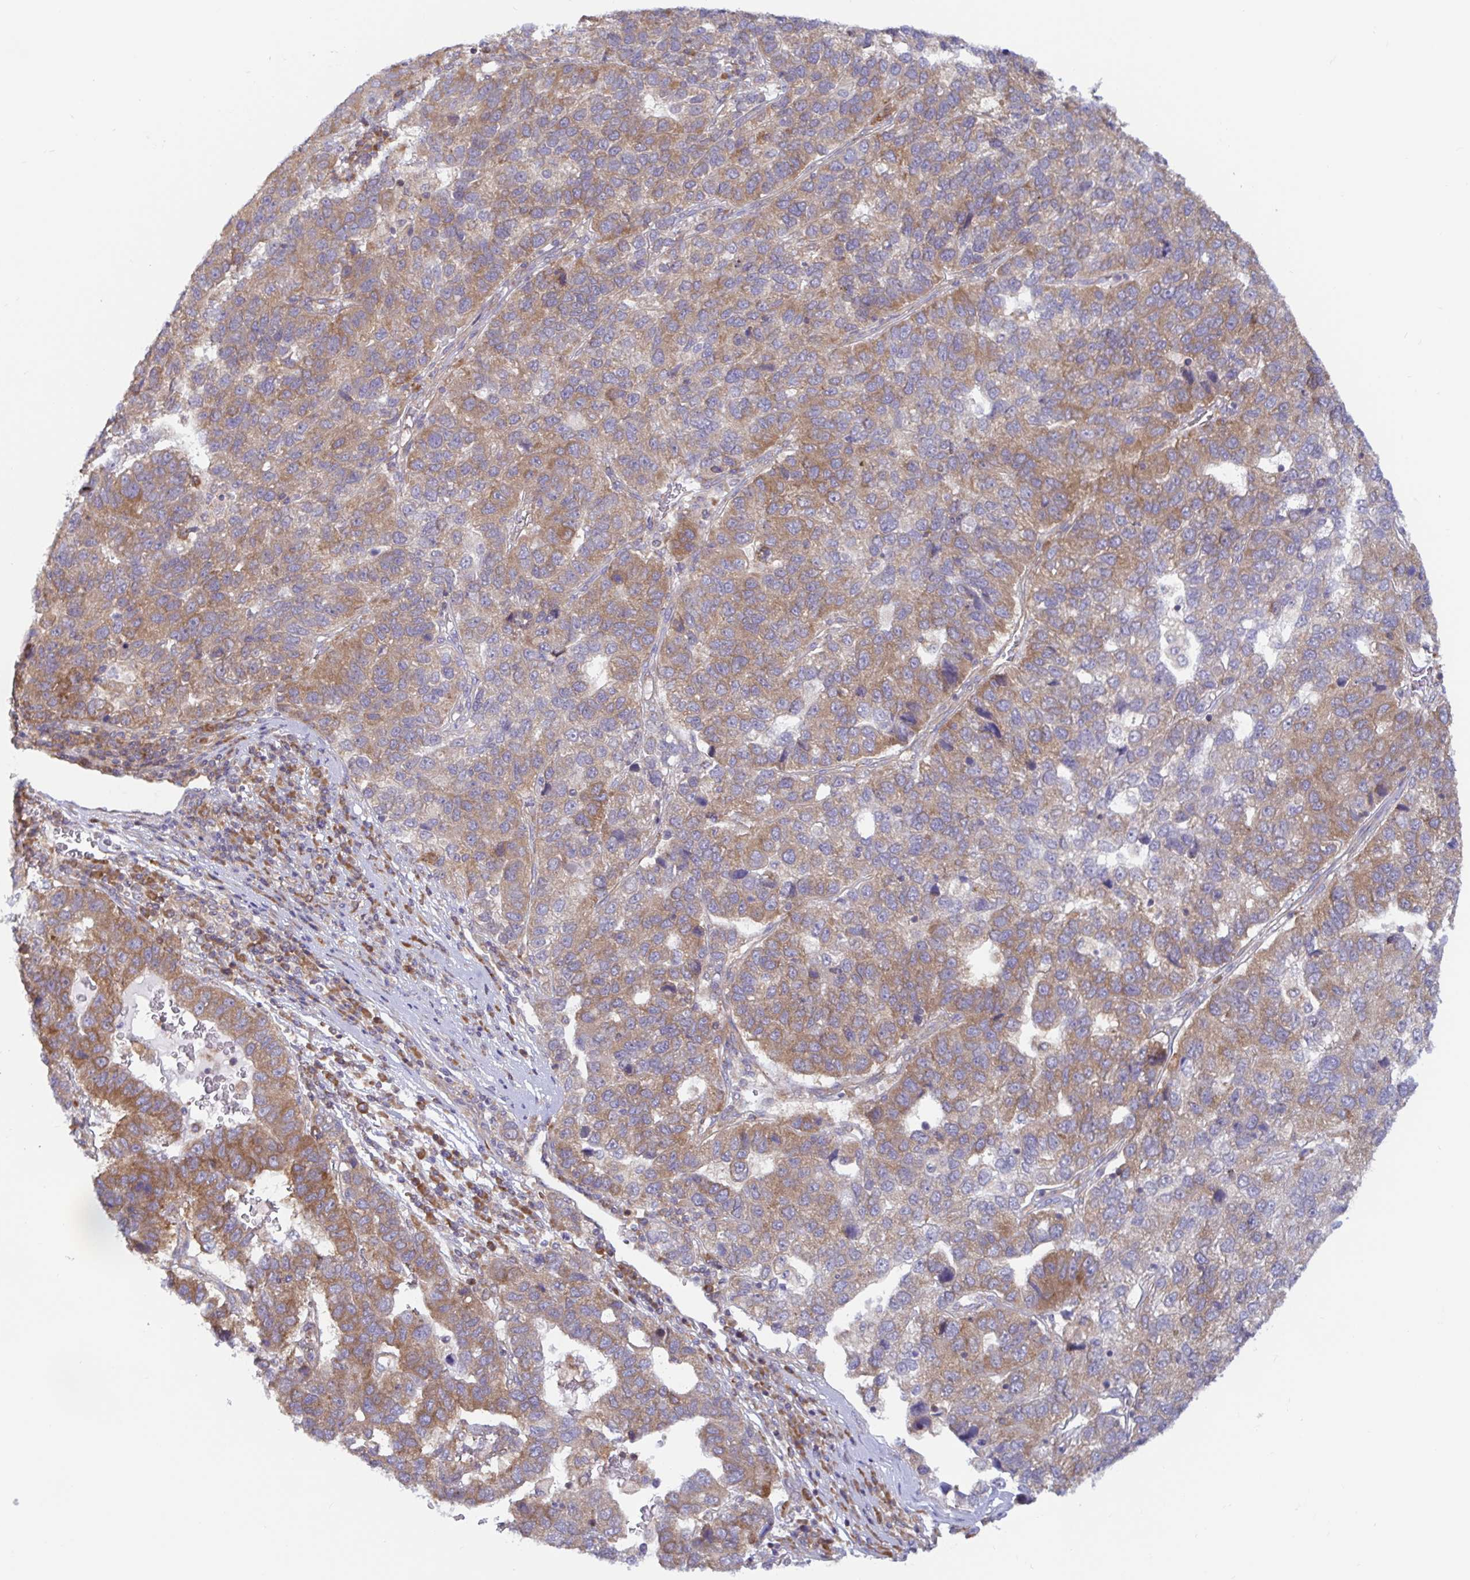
{"staining": {"intensity": "weak", "quantity": ">75%", "location": "cytoplasmic/membranous"}, "tissue": "pancreatic cancer", "cell_type": "Tumor cells", "image_type": "cancer", "snomed": [{"axis": "morphology", "description": "Adenocarcinoma, NOS"}, {"axis": "topography", "description": "Pancreas"}], "caption": "The image exhibits staining of pancreatic cancer, revealing weak cytoplasmic/membranous protein expression (brown color) within tumor cells.", "gene": "LARP1", "patient": {"sex": "female", "age": 61}}